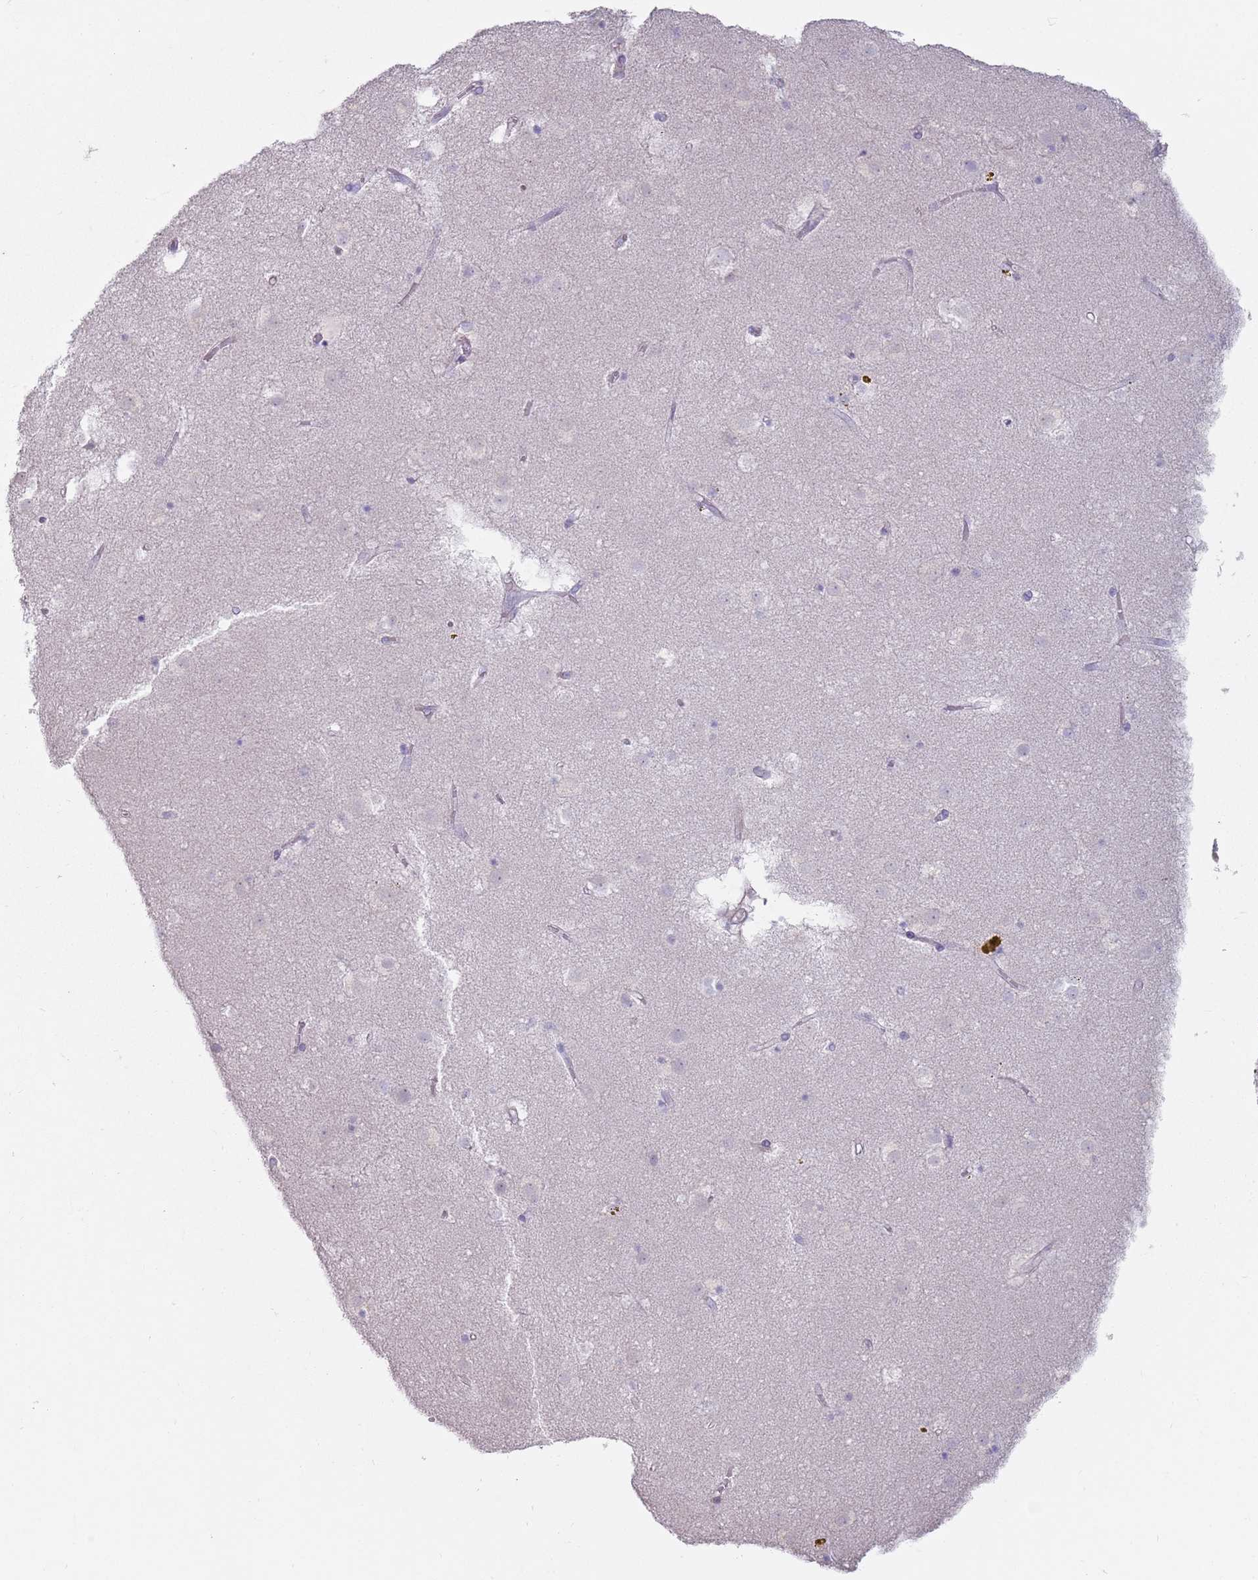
{"staining": {"intensity": "negative", "quantity": "none", "location": "none"}, "tissue": "caudate", "cell_type": "Glial cells", "image_type": "normal", "snomed": [{"axis": "morphology", "description": "Normal tissue, NOS"}, {"axis": "topography", "description": "Lateral ventricle wall"}], "caption": "A high-resolution image shows immunohistochemistry staining of benign caudate, which displays no significant positivity in glial cells. The staining is performed using DAB brown chromogen with nuclei counter-stained in using hematoxylin.", "gene": "DXO", "patient": {"sex": "male", "age": 70}}